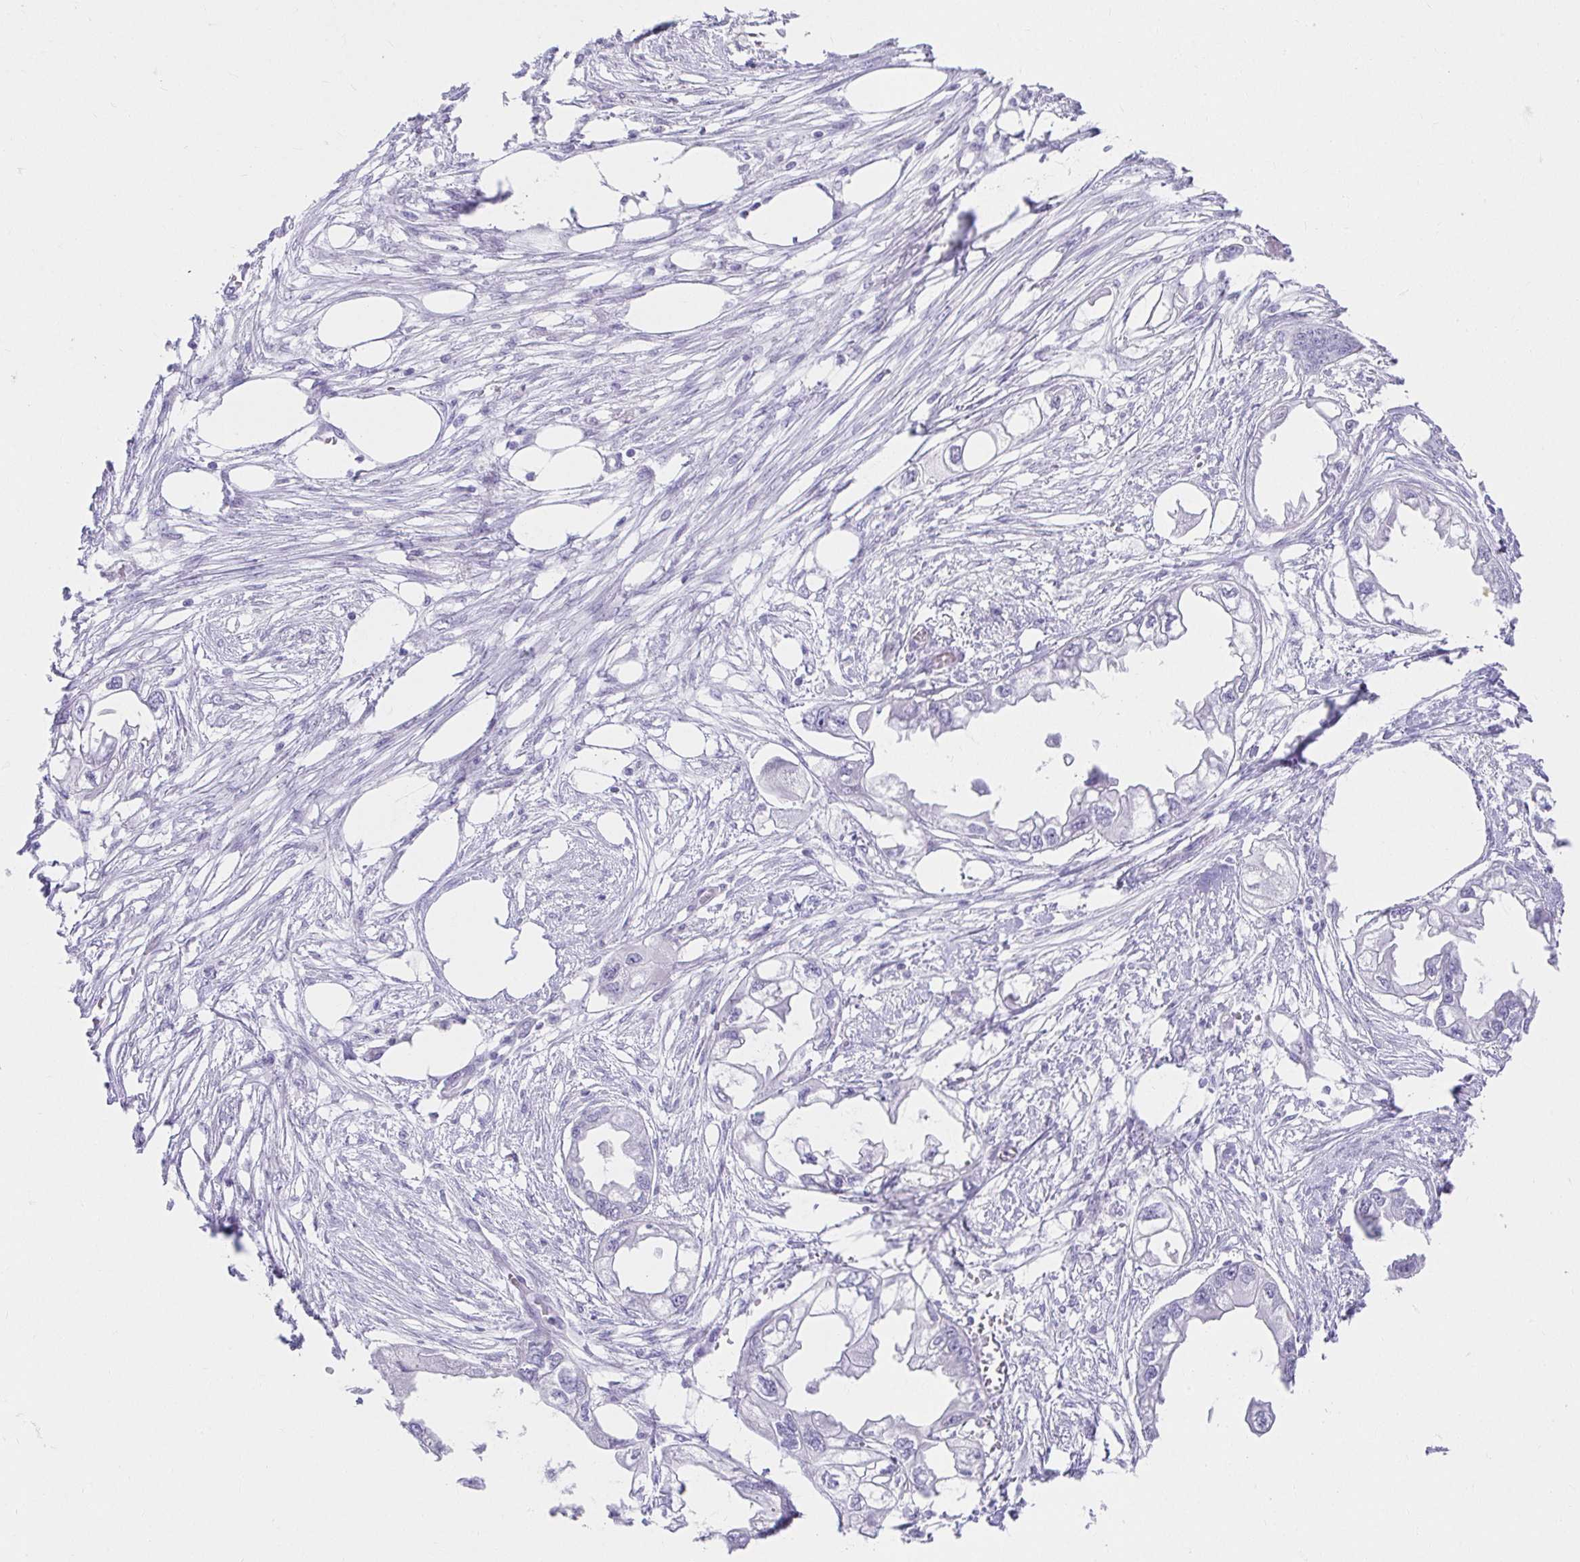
{"staining": {"intensity": "negative", "quantity": "none", "location": "none"}, "tissue": "endometrial cancer", "cell_type": "Tumor cells", "image_type": "cancer", "snomed": [{"axis": "morphology", "description": "Adenocarcinoma, NOS"}, {"axis": "morphology", "description": "Adenocarcinoma, metastatic, NOS"}, {"axis": "topography", "description": "Adipose tissue"}, {"axis": "topography", "description": "Endometrium"}], "caption": "DAB immunohistochemical staining of human endometrial cancer shows no significant staining in tumor cells.", "gene": "VGLL1", "patient": {"sex": "female", "age": 67}}